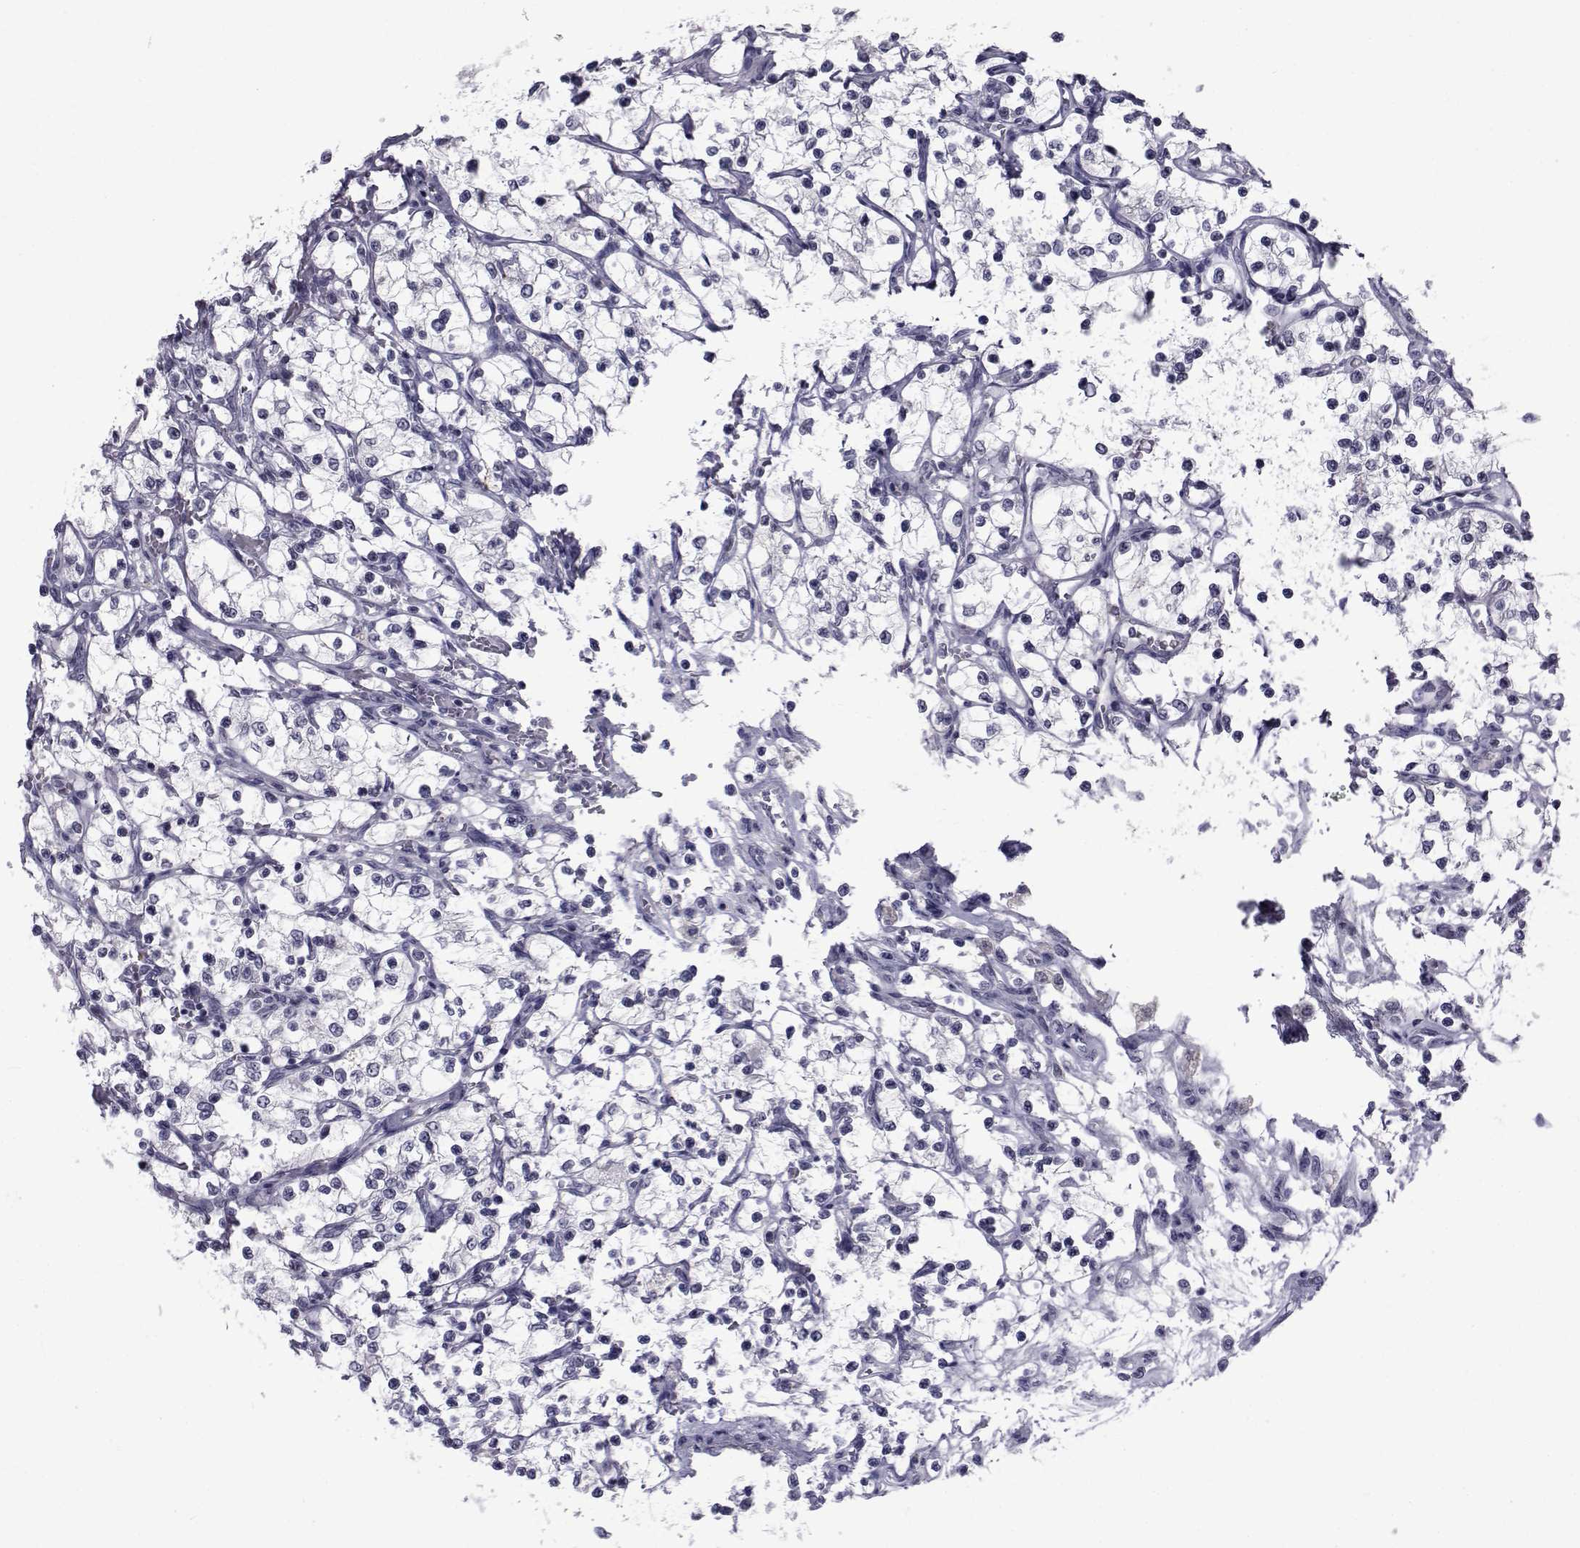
{"staining": {"intensity": "negative", "quantity": "none", "location": "none"}, "tissue": "renal cancer", "cell_type": "Tumor cells", "image_type": "cancer", "snomed": [{"axis": "morphology", "description": "Adenocarcinoma, NOS"}, {"axis": "topography", "description": "Kidney"}], "caption": "A high-resolution photomicrograph shows immunohistochemistry (IHC) staining of renal cancer, which exhibits no significant staining in tumor cells.", "gene": "PAX2", "patient": {"sex": "female", "age": 69}}